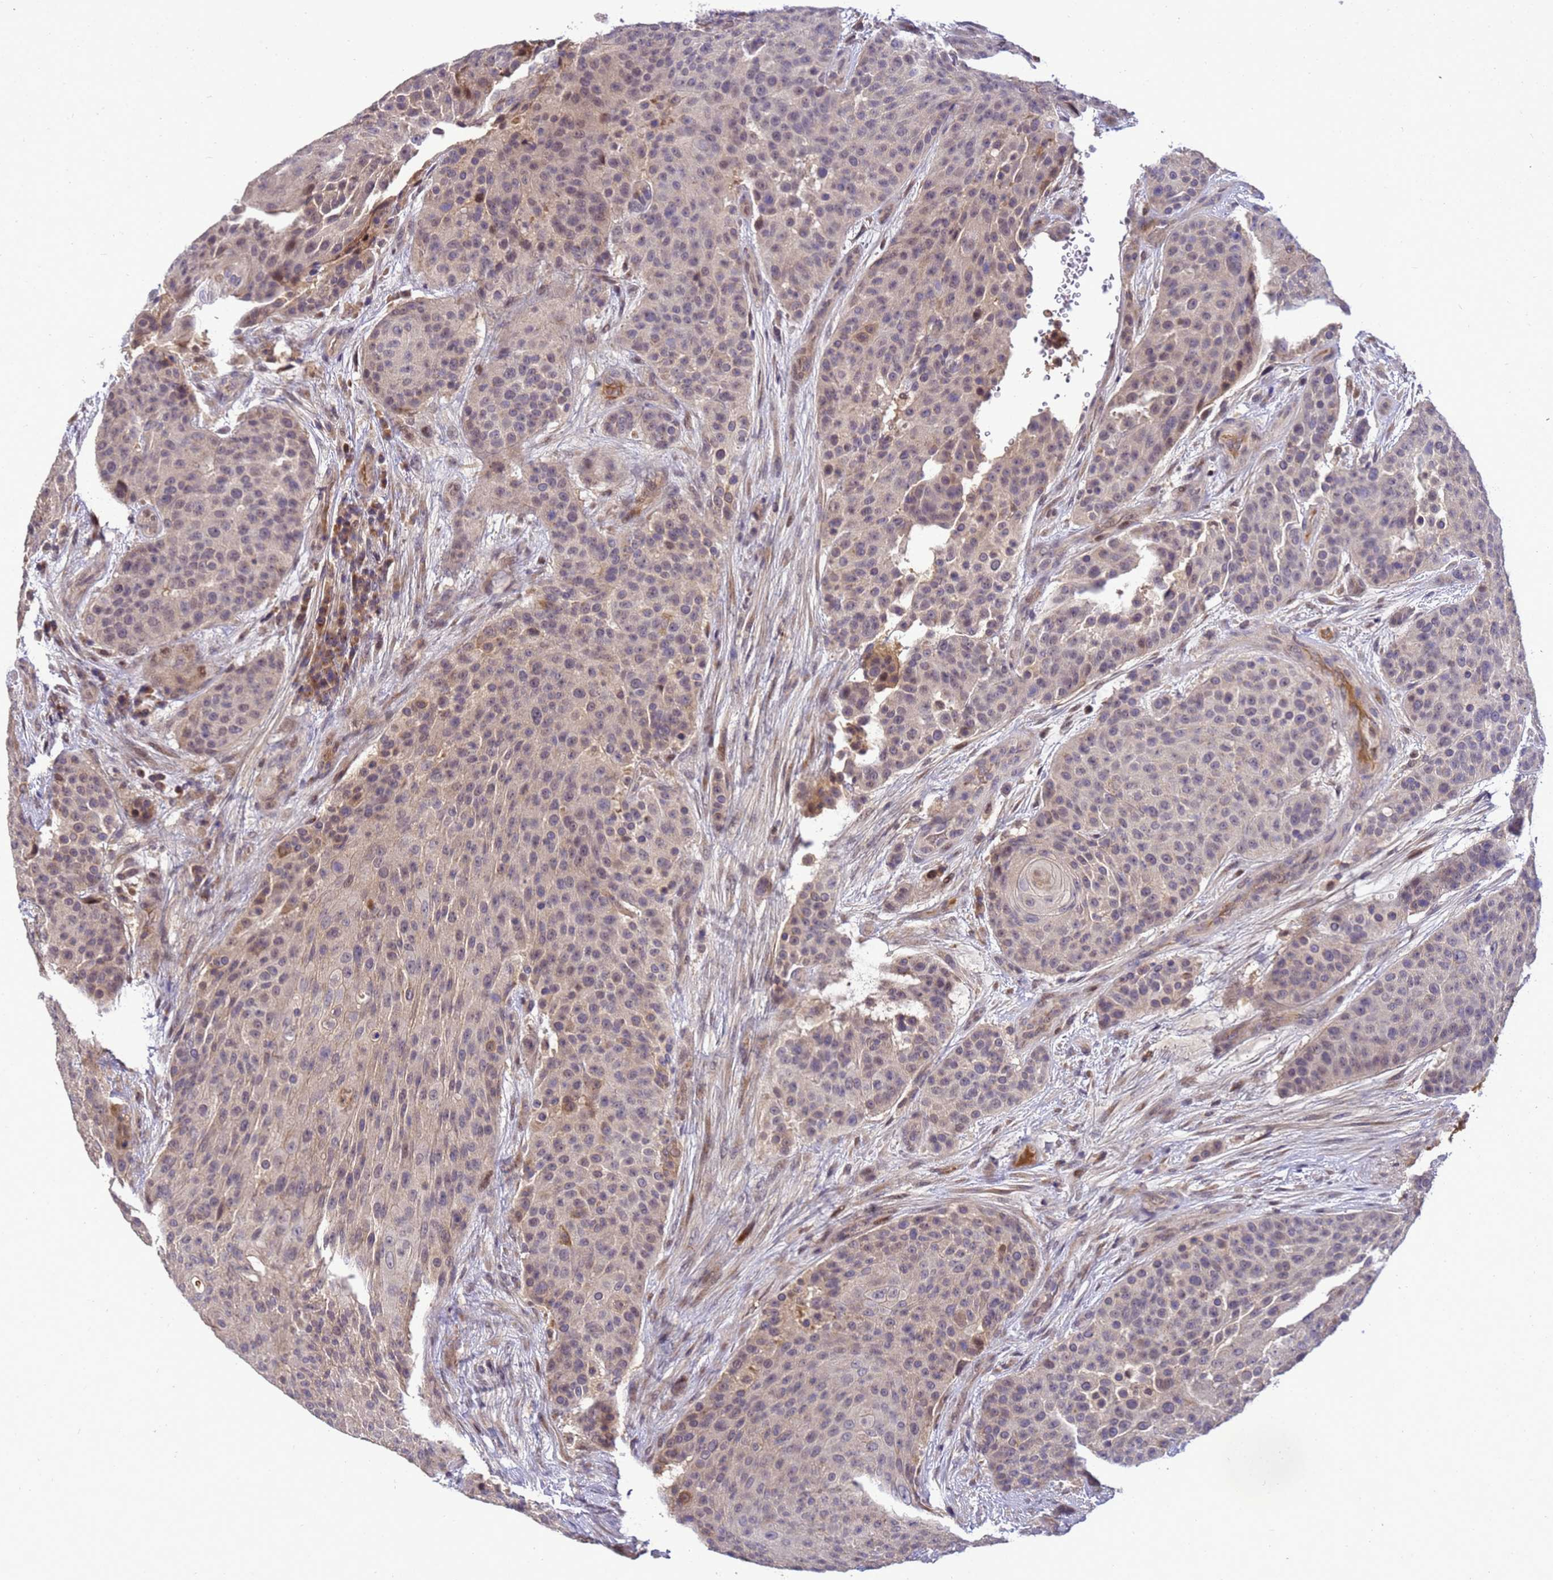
{"staining": {"intensity": "weak", "quantity": "<25%", "location": "cytoplasmic/membranous,nuclear"}, "tissue": "urothelial cancer", "cell_type": "Tumor cells", "image_type": "cancer", "snomed": [{"axis": "morphology", "description": "Urothelial carcinoma, High grade"}, {"axis": "topography", "description": "Urinary bladder"}], "caption": "A high-resolution micrograph shows immunohistochemistry staining of urothelial carcinoma (high-grade), which reveals no significant expression in tumor cells. Nuclei are stained in blue.", "gene": "TMEM74B", "patient": {"sex": "female", "age": 63}}